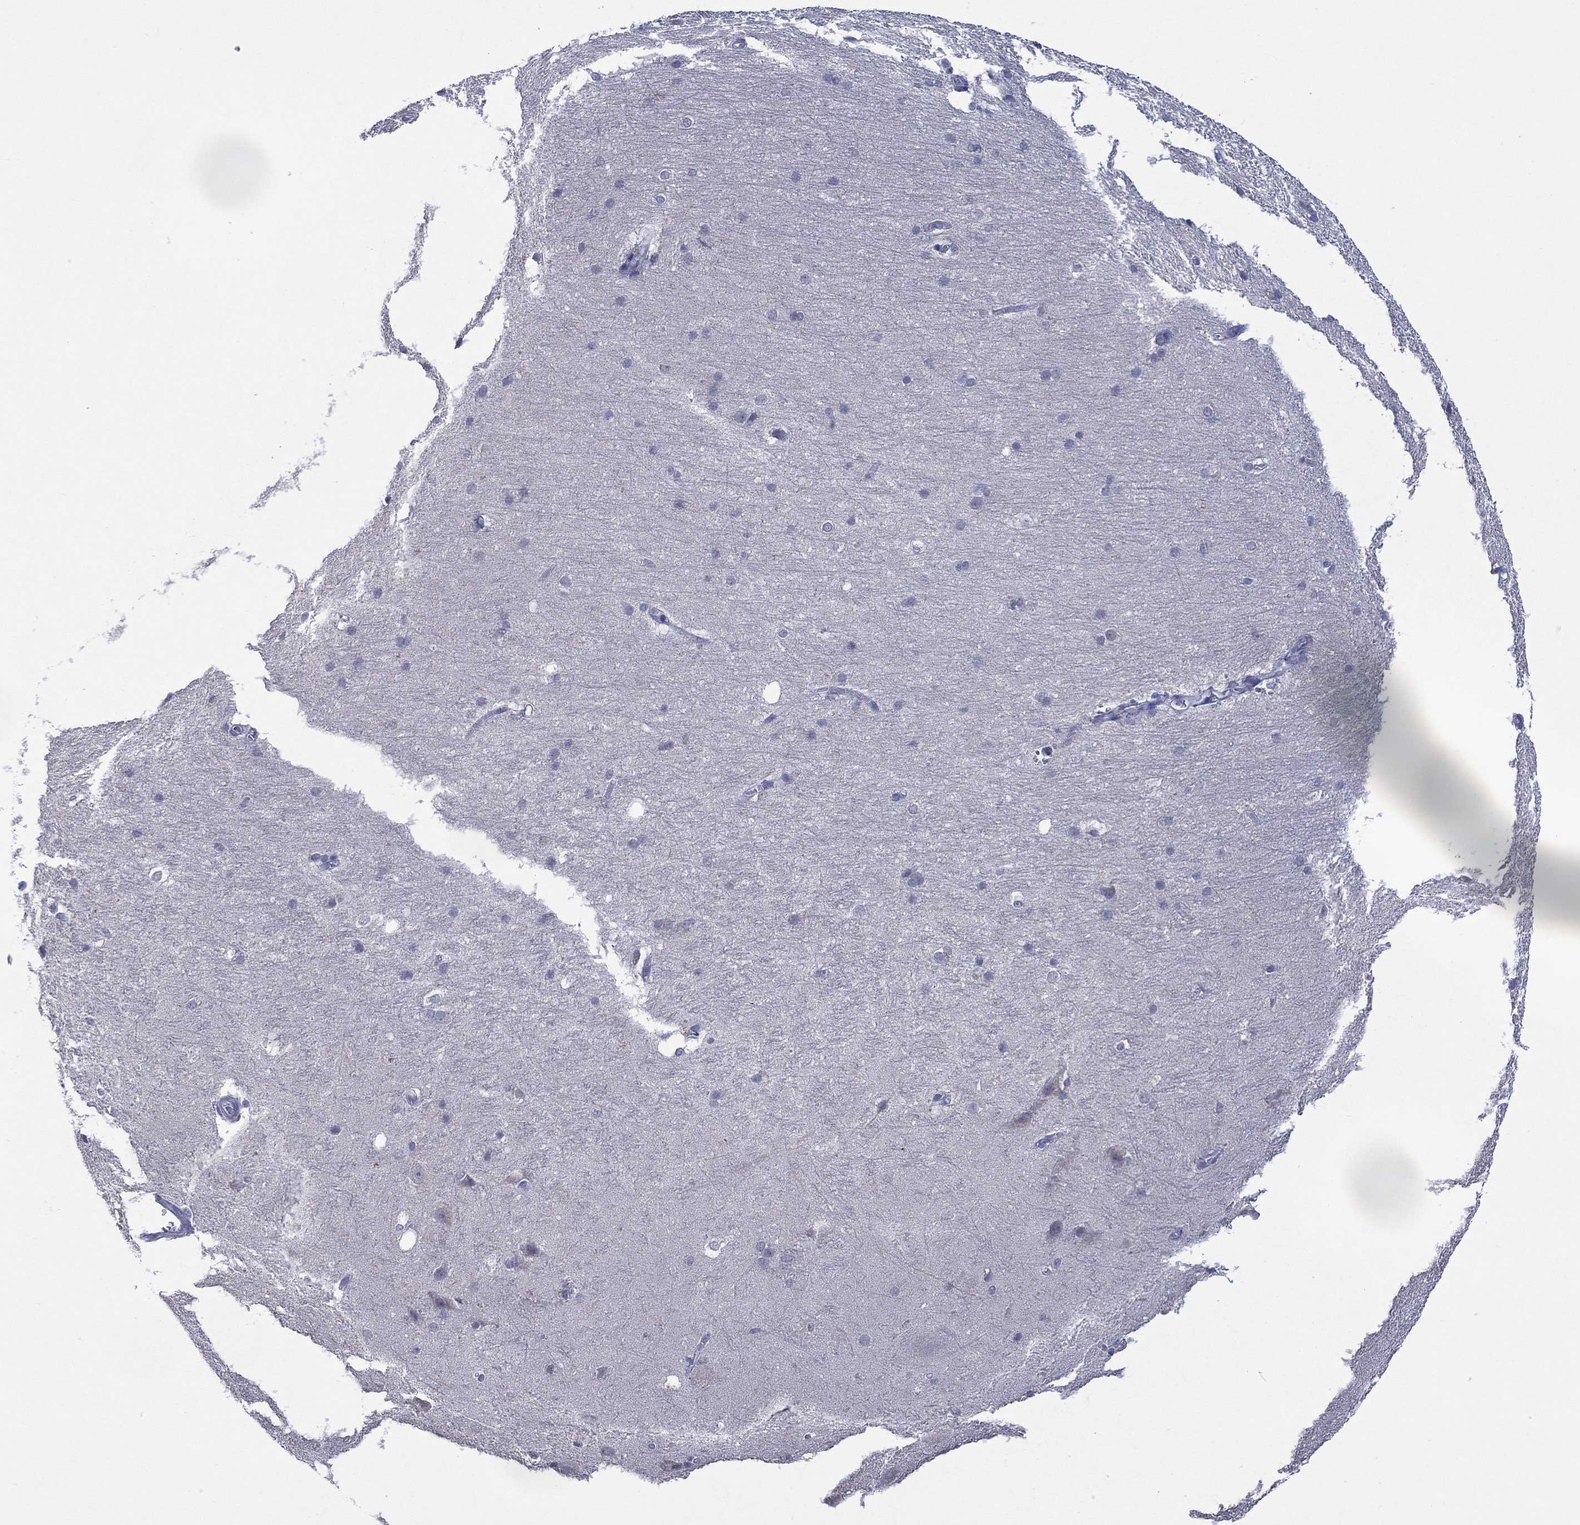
{"staining": {"intensity": "negative", "quantity": "none", "location": "none"}, "tissue": "hippocampus", "cell_type": "Glial cells", "image_type": "normal", "snomed": [{"axis": "morphology", "description": "Normal tissue, NOS"}, {"axis": "topography", "description": "Cerebral cortex"}, {"axis": "topography", "description": "Hippocampus"}], "caption": "An image of human hippocampus is negative for staining in glial cells. Brightfield microscopy of immunohistochemistry (IHC) stained with DAB (brown) and hematoxylin (blue), captured at high magnification.", "gene": "ASB10", "patient": {"sex": "female", "age": 19}}